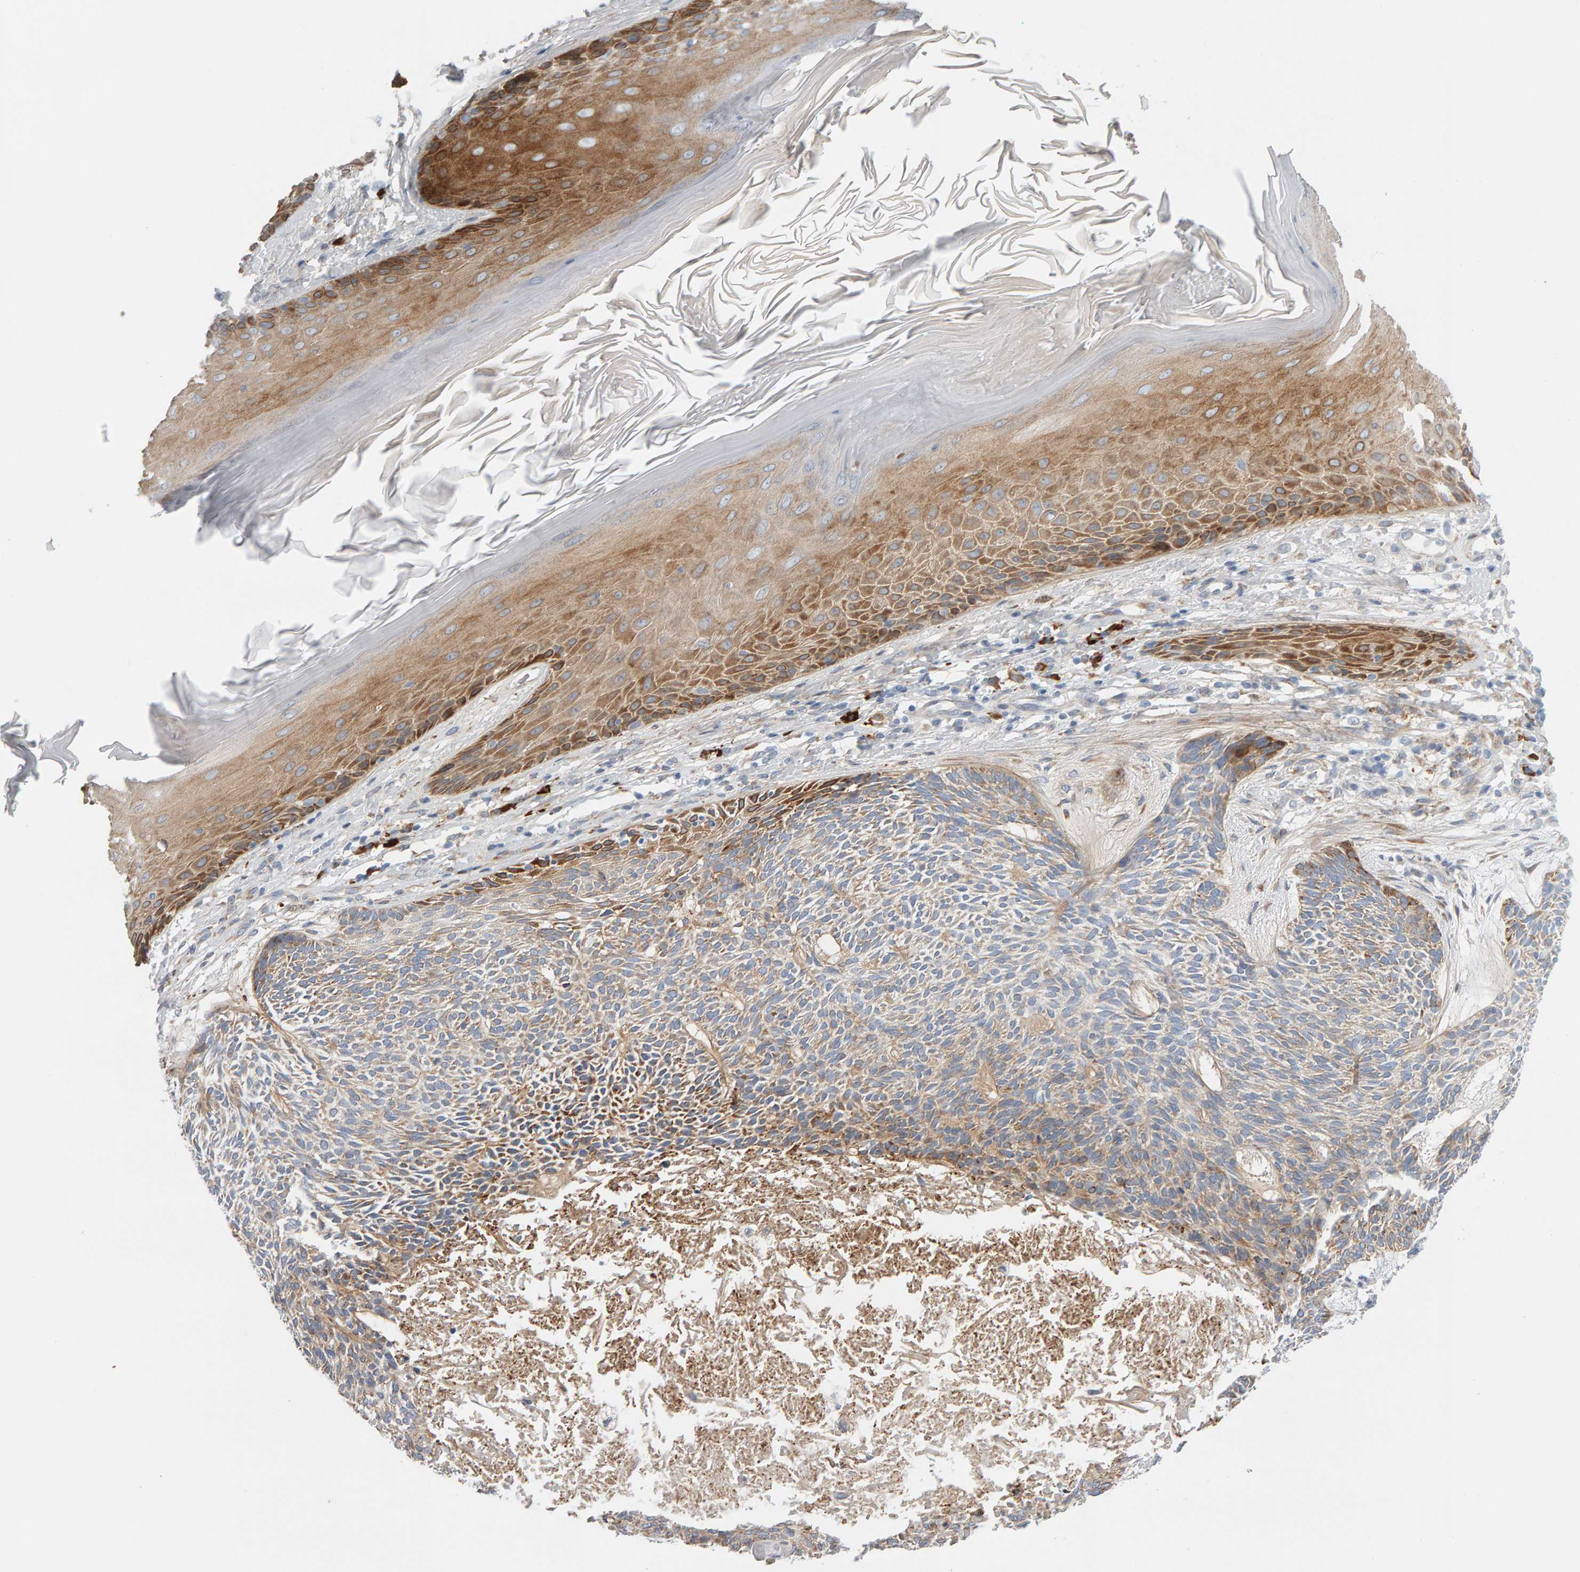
{"staining": {"intensity": "moderate", "quantity": "25%-75%", "location": "cytoplasmic/membranous"}, "tissue": "skin cancer", "cell_type": "Tumor cells", "image_type": "cancer", "snomed": [{"axis": "morphology", "description": "Basal cell carcinoma"}, {"axis": "topography", "description": "Skin"}], "caption": "Skin basal cell carcinoma stained for a protein displays moderate cytoplasmic/membranous positivity in tumor cells.", "gene": "ENGASE", "patient": {"sex": "male", "age": 55}}